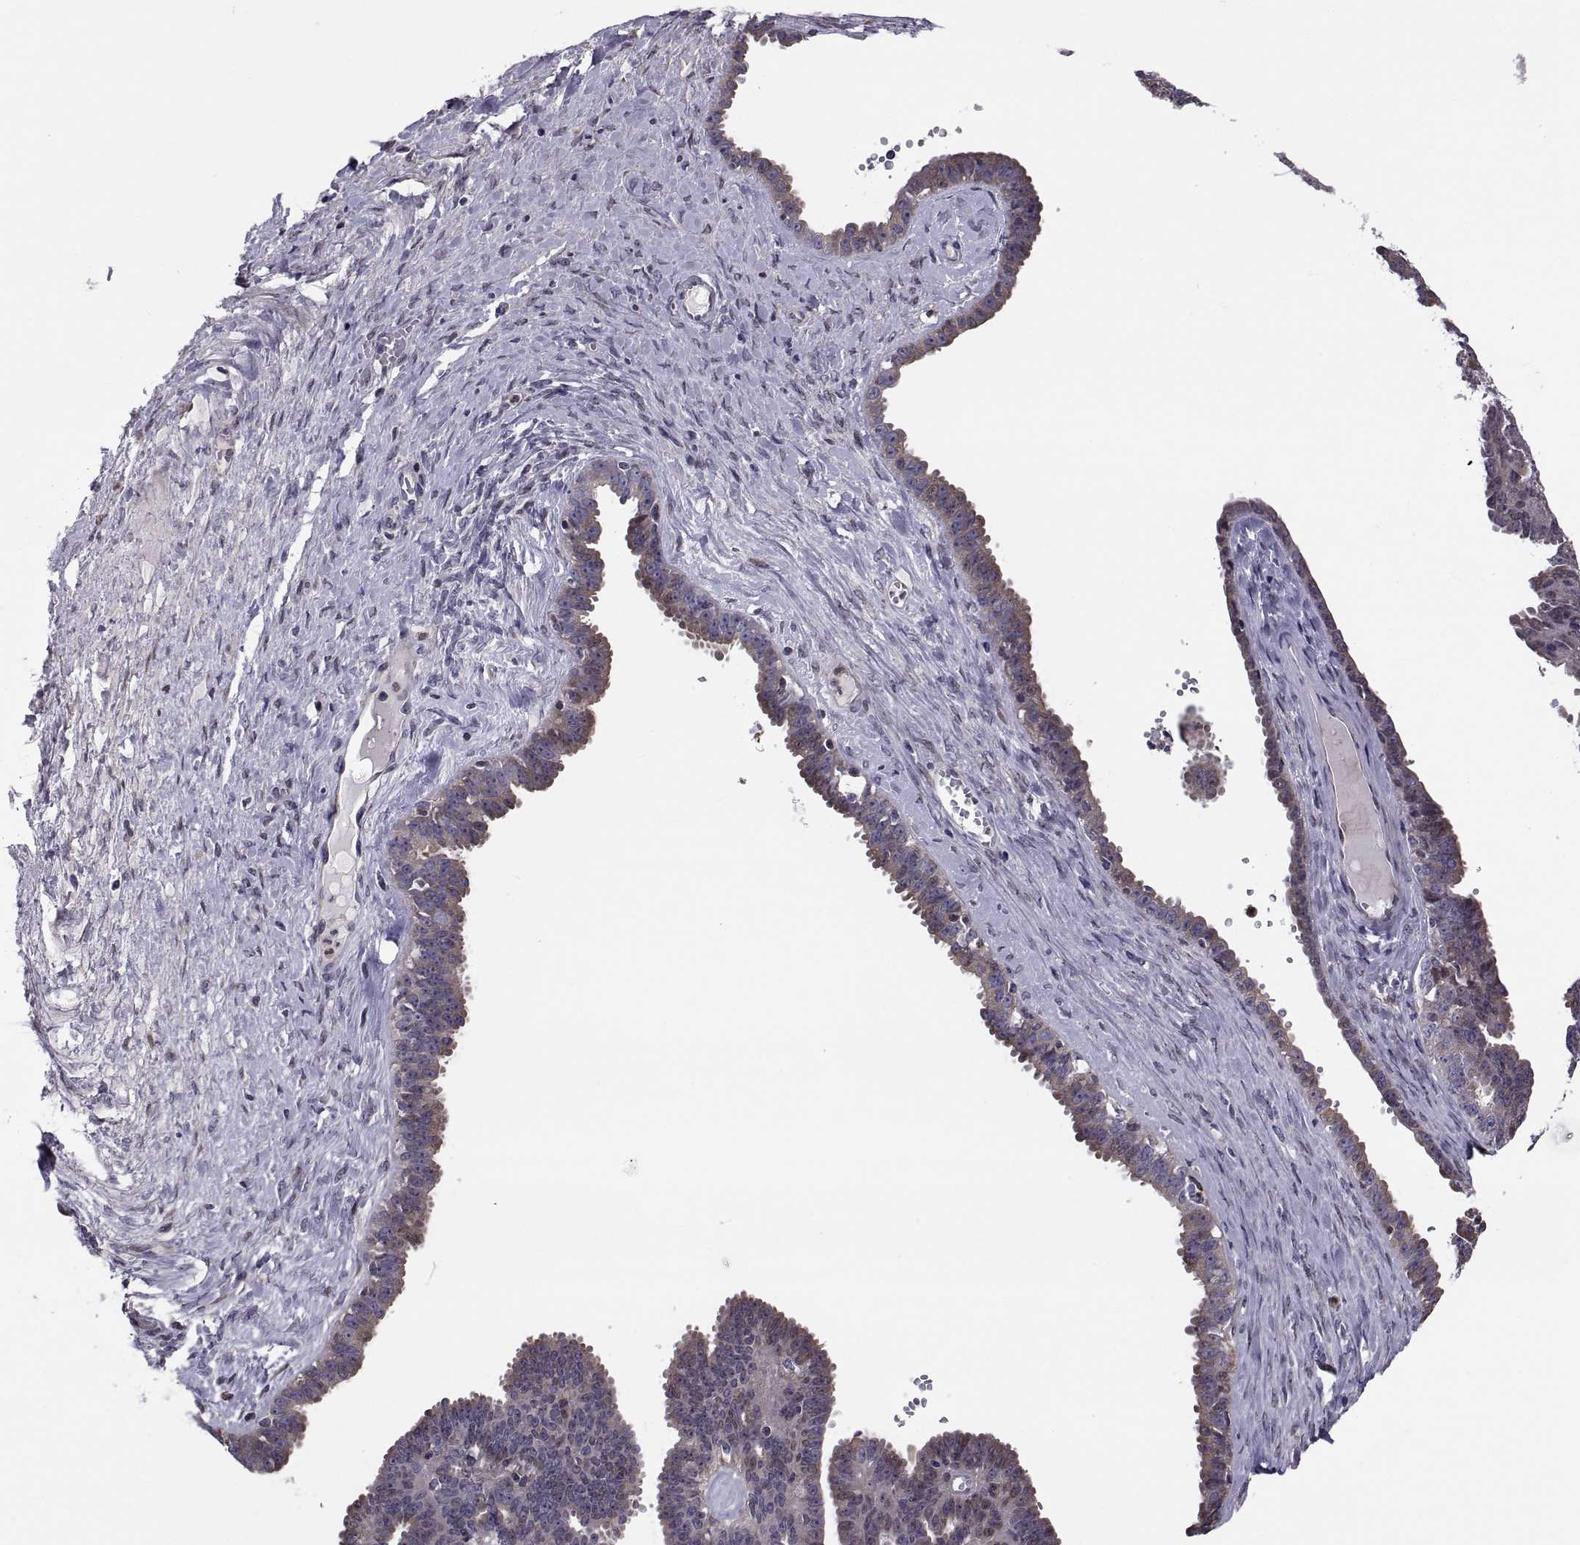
{"staining": {"intensity": "moderate", "quantity": "<25%", "location": "cytoplasmic/membranous"}, "tissue": "ovarian cancer", "cell_type": "Tumor cells", "image_type": "cancer", "snomed": [{"axis": "morphology", "description": "Cystadenocarcinoma, serous, NOS"}, {"axis": "topography", "description": "Ovary"}], "caption": "A low amount of moderate cytoplasmic/membranous positivity is seen in approximately <25% of tumor cells in ovarian cancer (serous cystadenocarcinoma) tissue.", "gene": "ANO1", "patient": {"sex": "female", "age": 71}}